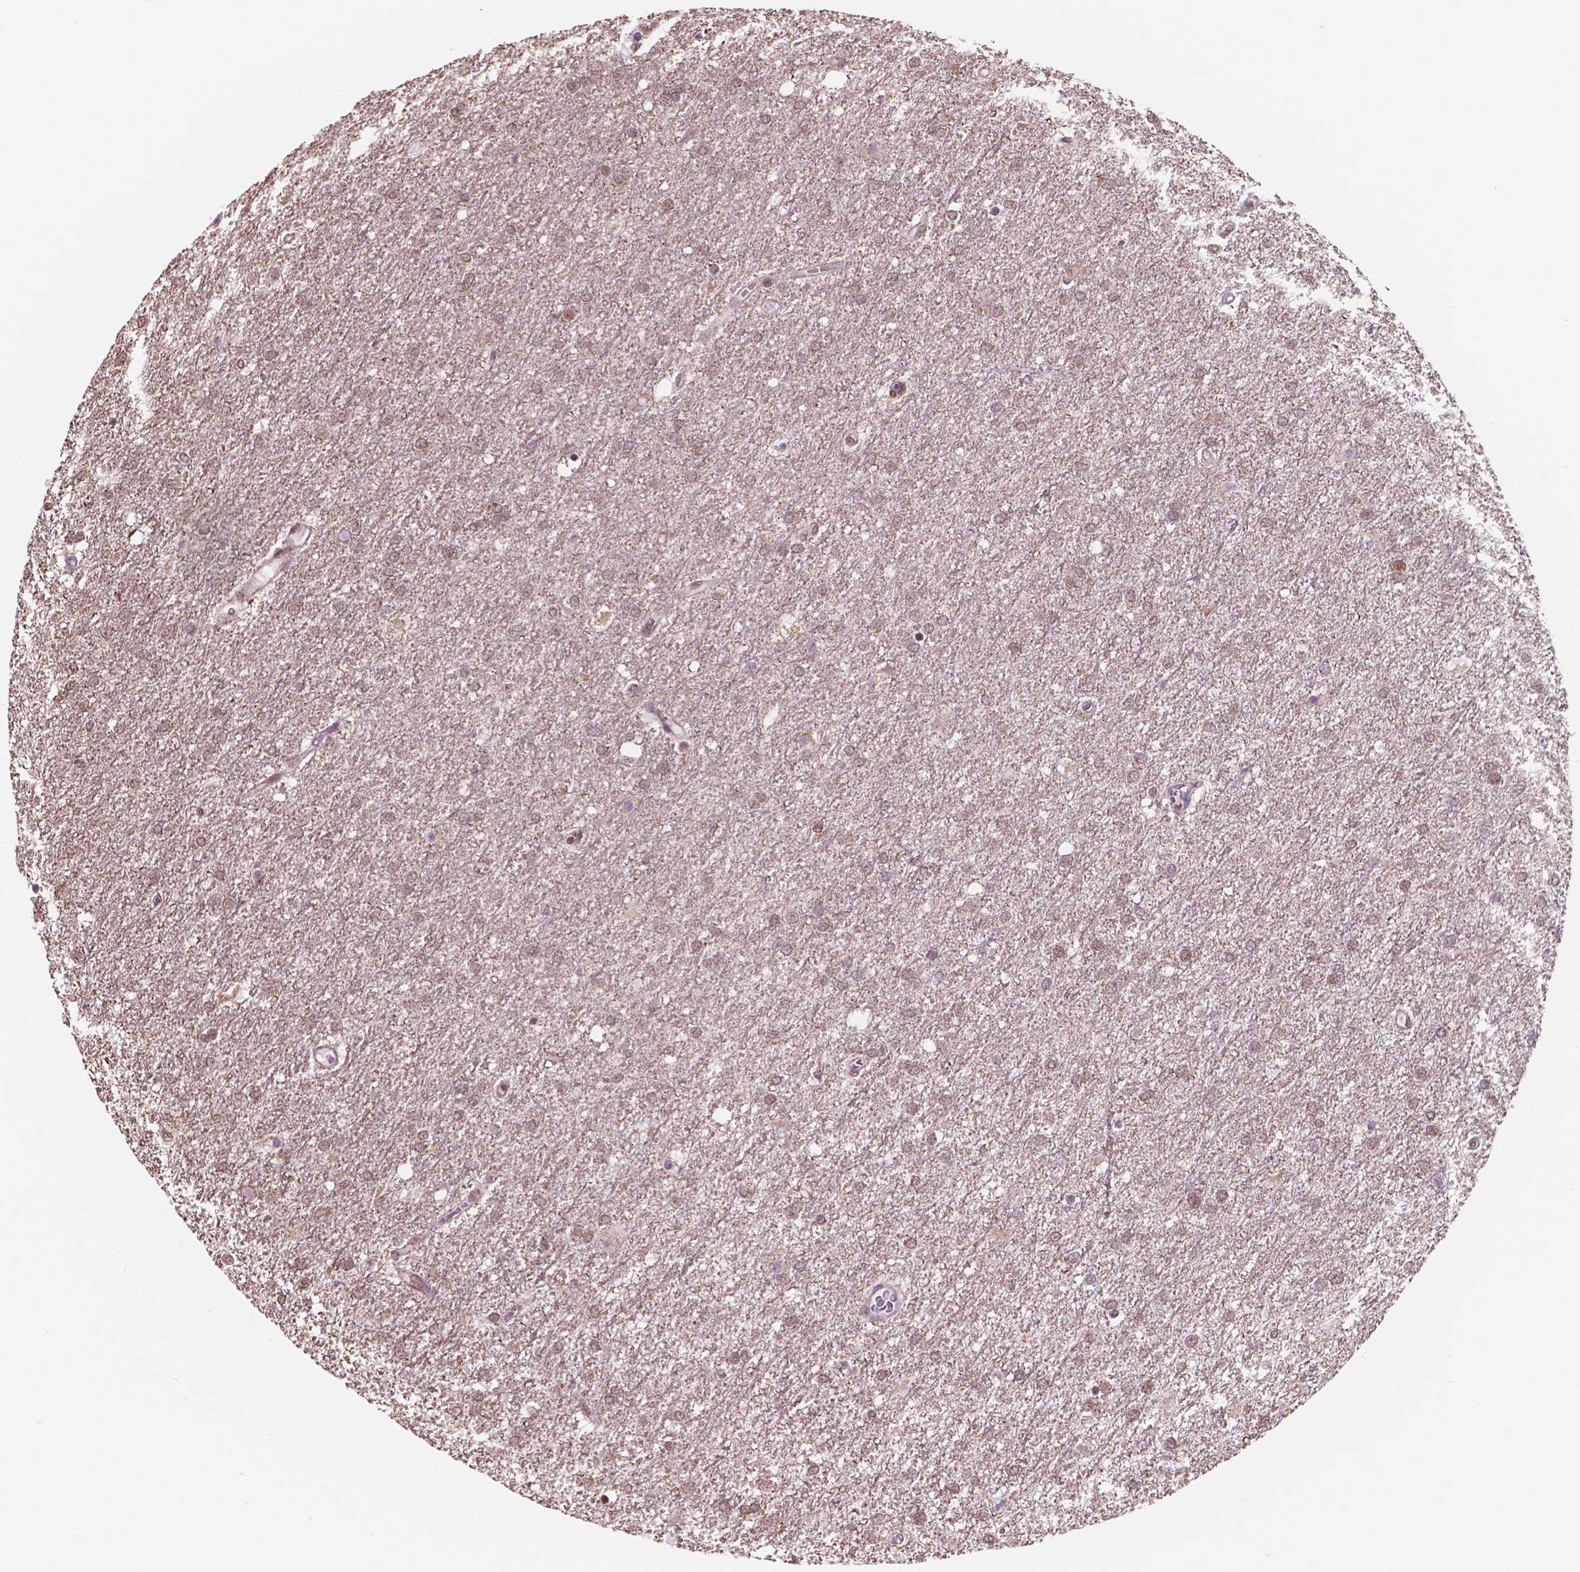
{"staining": {"intensity": "weak", "quantity": "25%-75%", "location": "cytoplasmic/membranous,nuclear"}, "tissue": "glioma", "cell_type": "Tumor cells", "image_type": "cancer", "snomed": [{"axis": "morphology", "description": "Glioma, malignant, High grade"}, {"axis": "topography", "description": "Brain"}], "caption": "About 25%-75% of tumor cells in human malignant high-grade glioma display weak cytoplasmic/membranous and nuclear protein positivity as visualized by brown immunohistochemical staining.", "gene": "NDUFA10", "patient": {"sex": "female", "age": 61}}